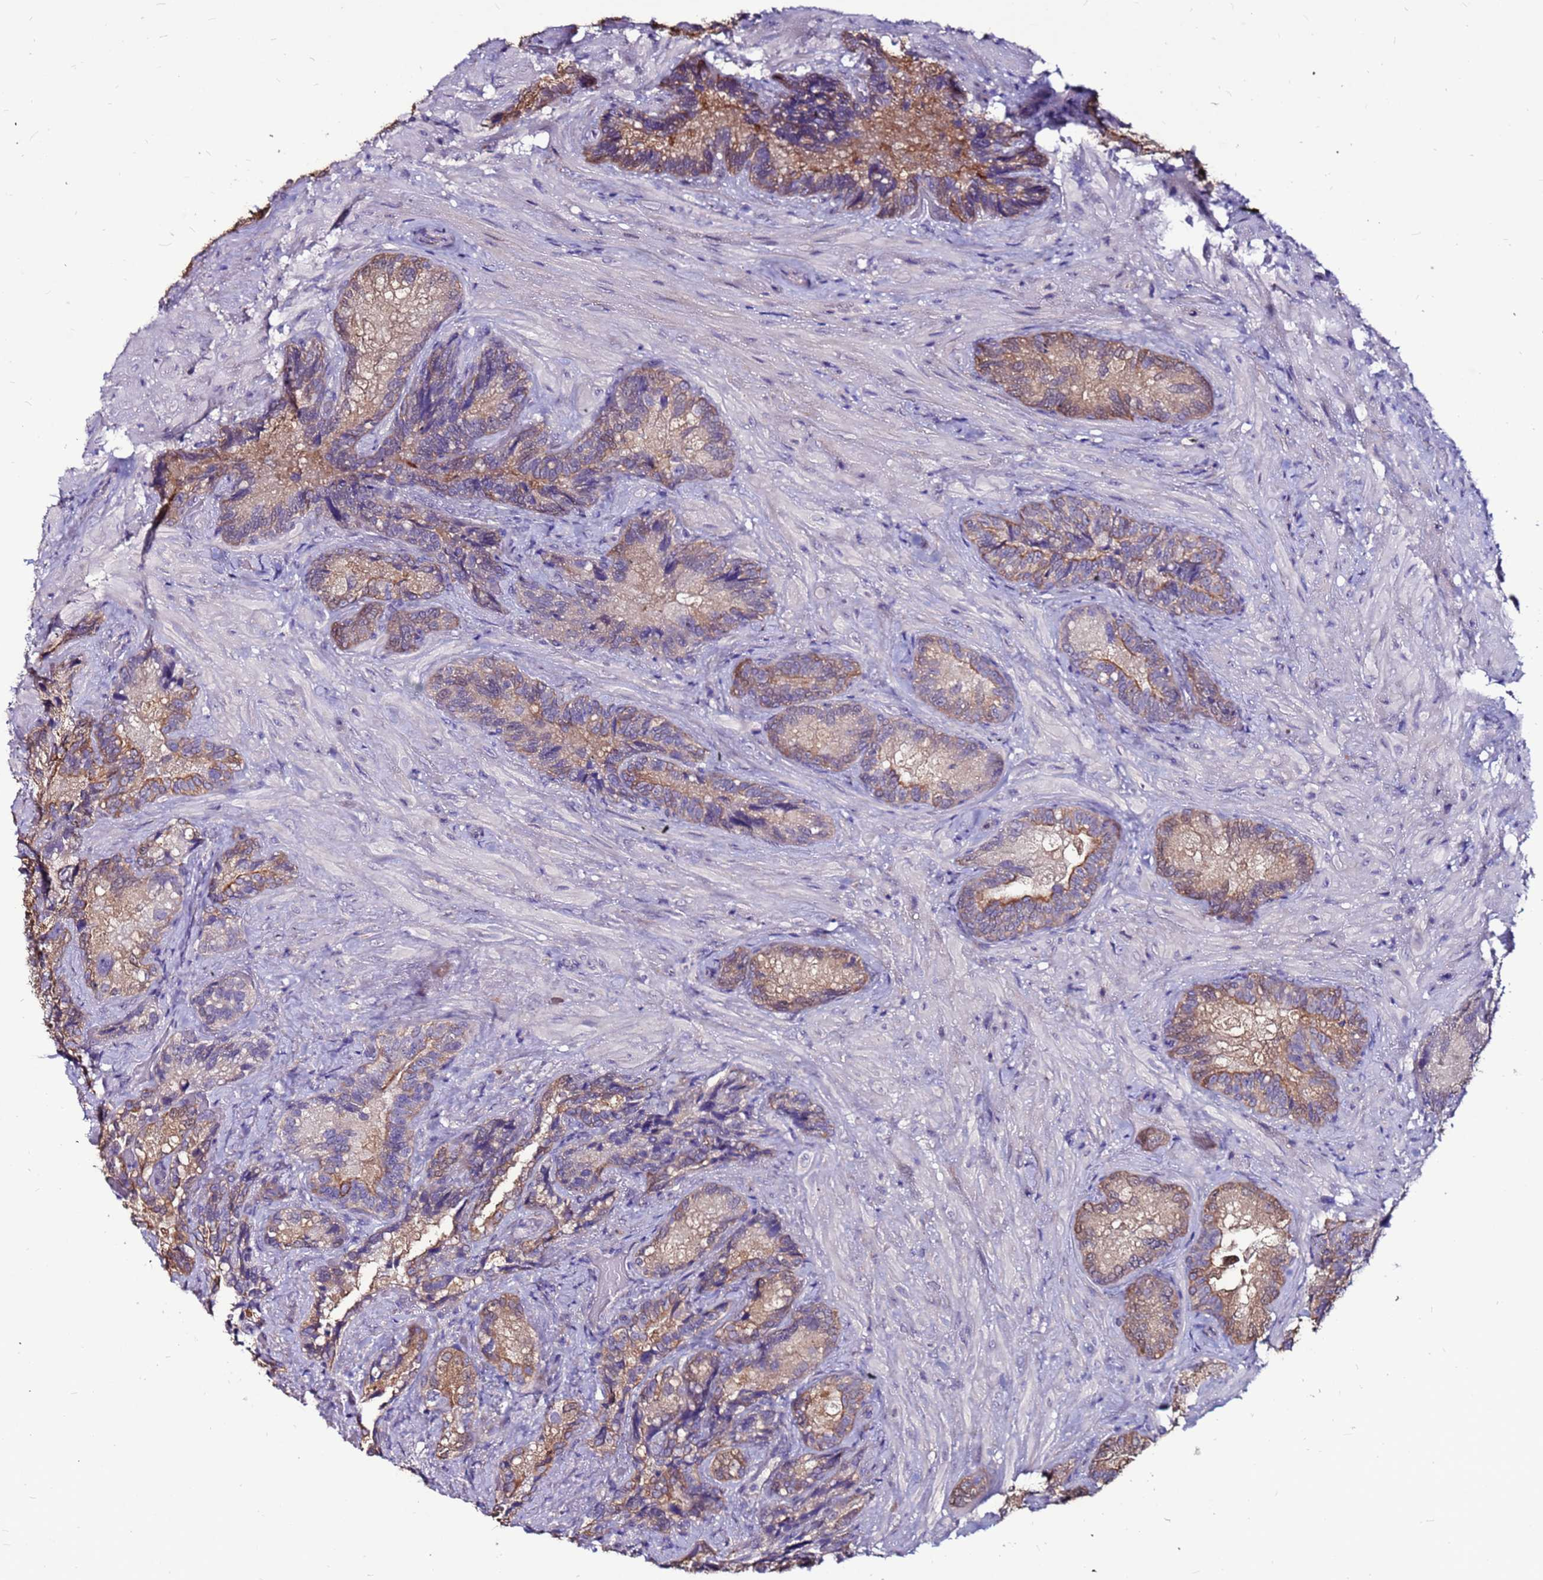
{"staining": {"intensity": "moderate", "quantity": ">75%", "location": "cytoplasmic/membranous"}, "tissue": "seminal vesicle", "cell_type": "Glandular cells", "image_type": "normal", "snomed": [{"axis": "morphology", "description": "Normal tissue, NOS"}, {"axis": "topography", "description": "Seminal veicle"}], "caption": "This is an image of immunohistochemistry staining of unremarkable seminal vesicle, which shows moderate staining in the cytoplasmic/membranous of glandular cells.", "gene": "SLC44A3", "patient": {"sex": "male", "age": 62}}